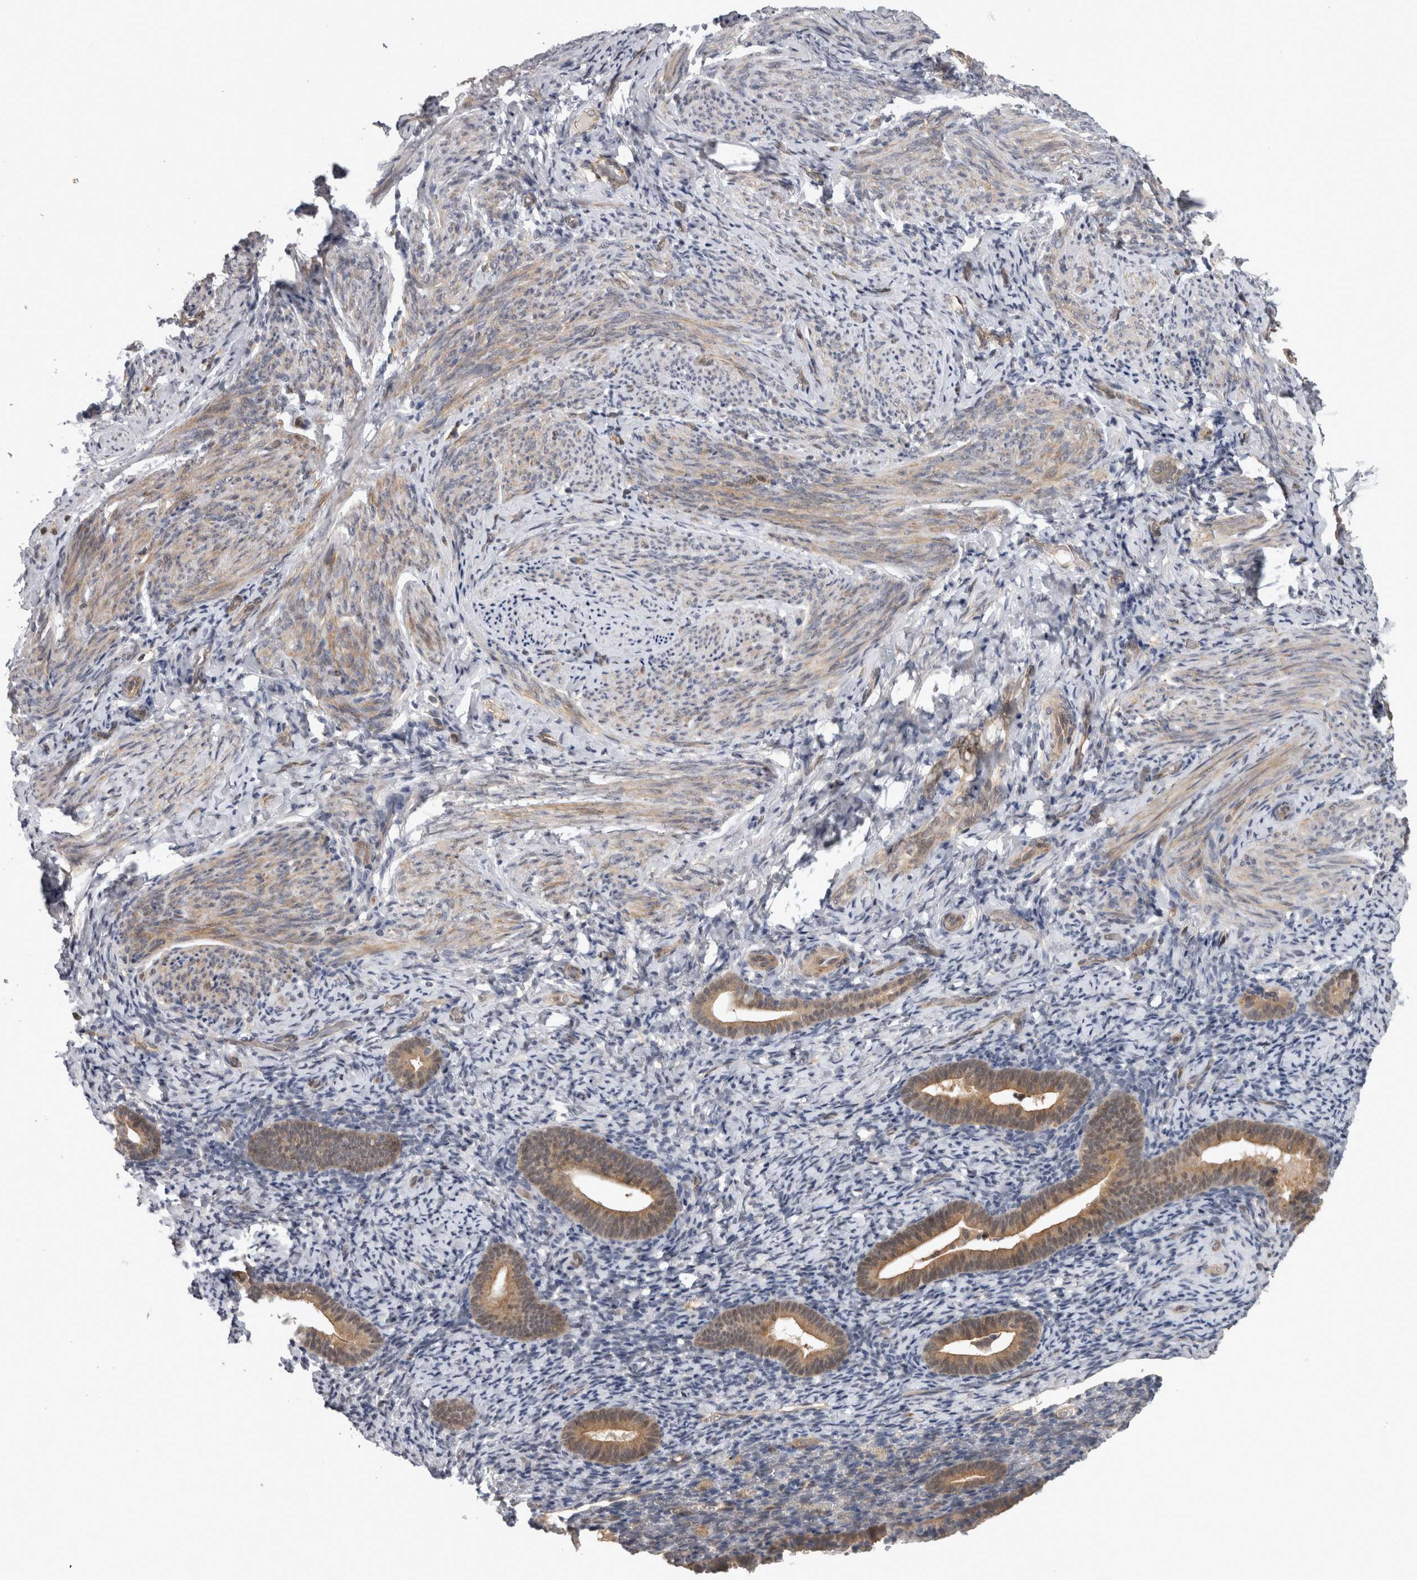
{"staining": {"intensity": "negative", "quantity": "none", "location": "none"}, "tissue": "endometrium", "cell_type": "Cells in endometrial stroma", "image_type": "normal", "snomed": [{"axis": "morphology", "description": "Normal tissue, NOS"}, {"axis": "topography", "description": "Endometrium"}], "caption": "Protein analysis of unremarkable endometrium demonstrates no significant expression in cells in endometrial stroma. The staining is performed using DAB brown chromogen with nuclei counter-stained in using hematoxylin.", "gene": "NAPRT", "patient": {"sex": "female", "age": 51}}